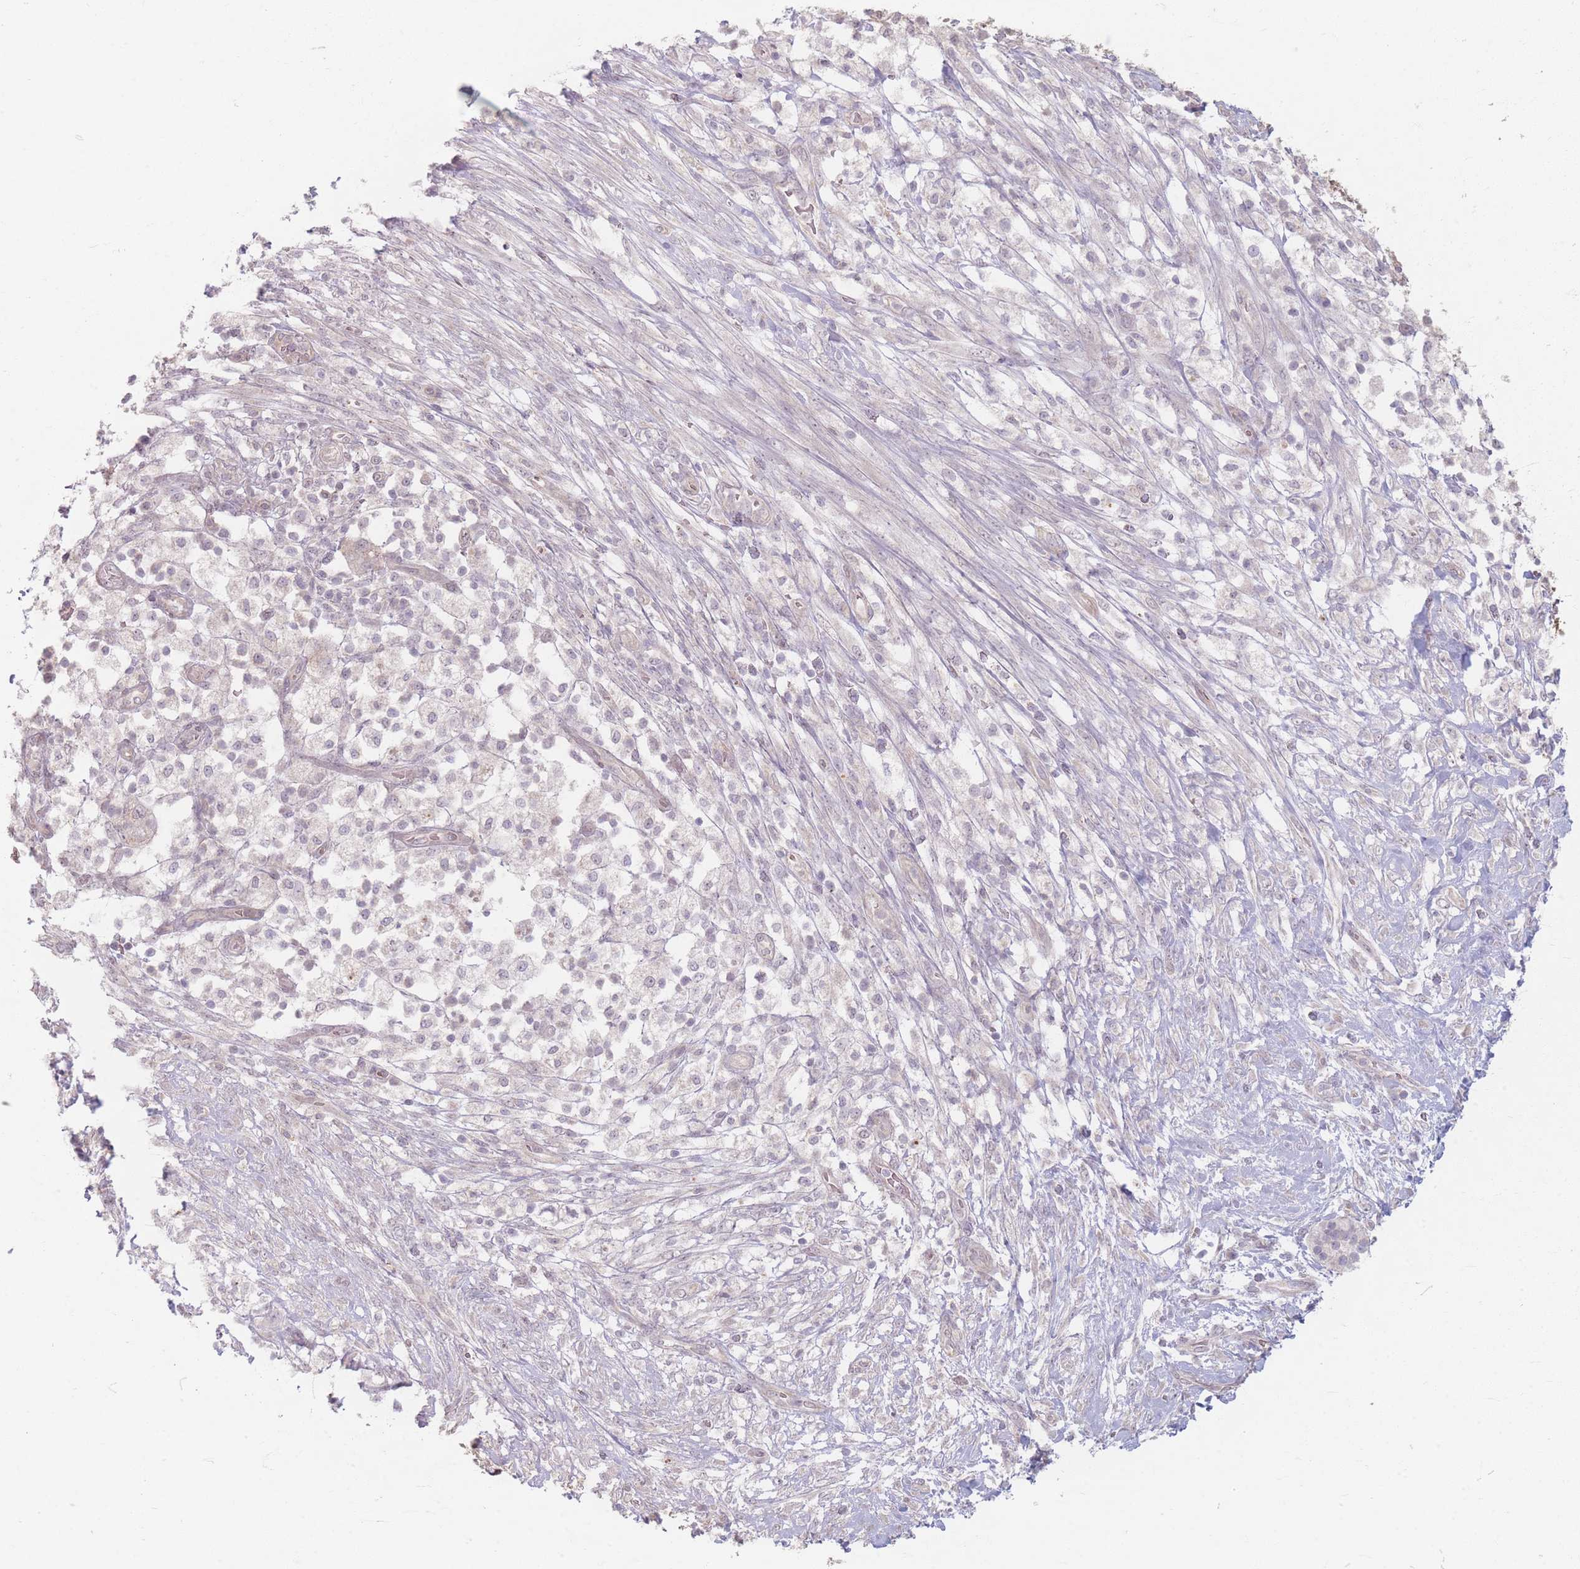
{"staining": {"intensity": "negative", "quantity": "none", "location": "none"}, "tissue": "pancreatic cancer", "cell_type": "Tumor cells", "image_type": "cancer", "snomed": [{"axis": "morphology", "description": "Adenocarcinoma, NOS"}, {"axis": "topography", "description": "Pancreas"}], "caption": "Tumor cells are negative for protein expression in human adenocarcinoma (pancreatic).", "gene": "GABRA6", "patient": {"sex": "female", "age": 72}}